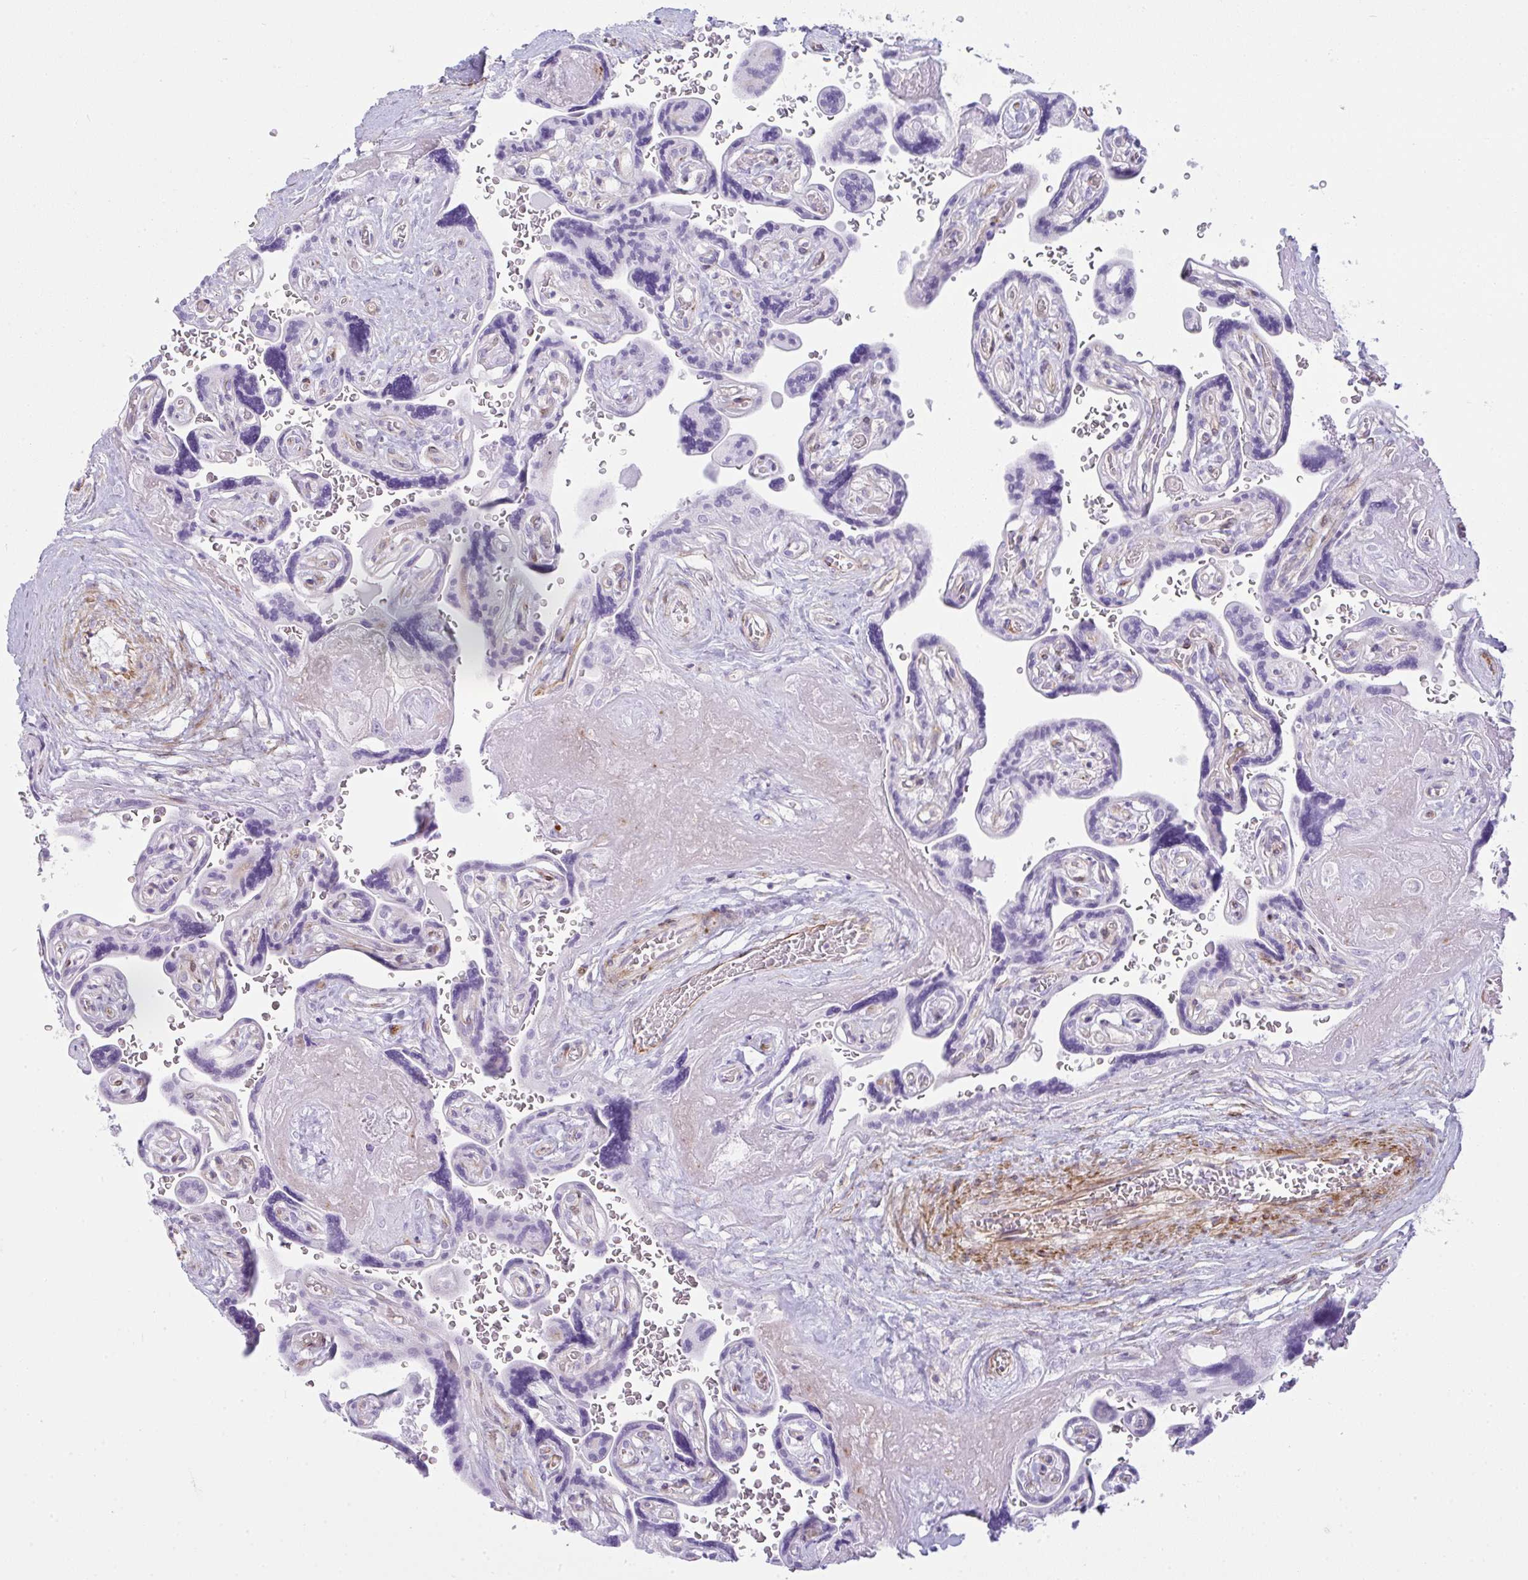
{"staining": {"intensity": "moderate", "quantity": "<25%", "location": "cytoplasmic/membranous"}, "tissue": "placenta", "cell_type": "Decidual cells", "image_type": "normal", "snomed": [{"axis": "morphology", "description": "Normal tissue, NOS"}, {"axis": "topography", "description": "Placenta"}], "caption": "Immunohistochemical staining of benign placenta demonstrates low levels of moderate cytoplasmic/membranous staining in about <25% of decidual cells.", "gene": "CDRT15", "patient": {"sex": "female", "age": 32}}